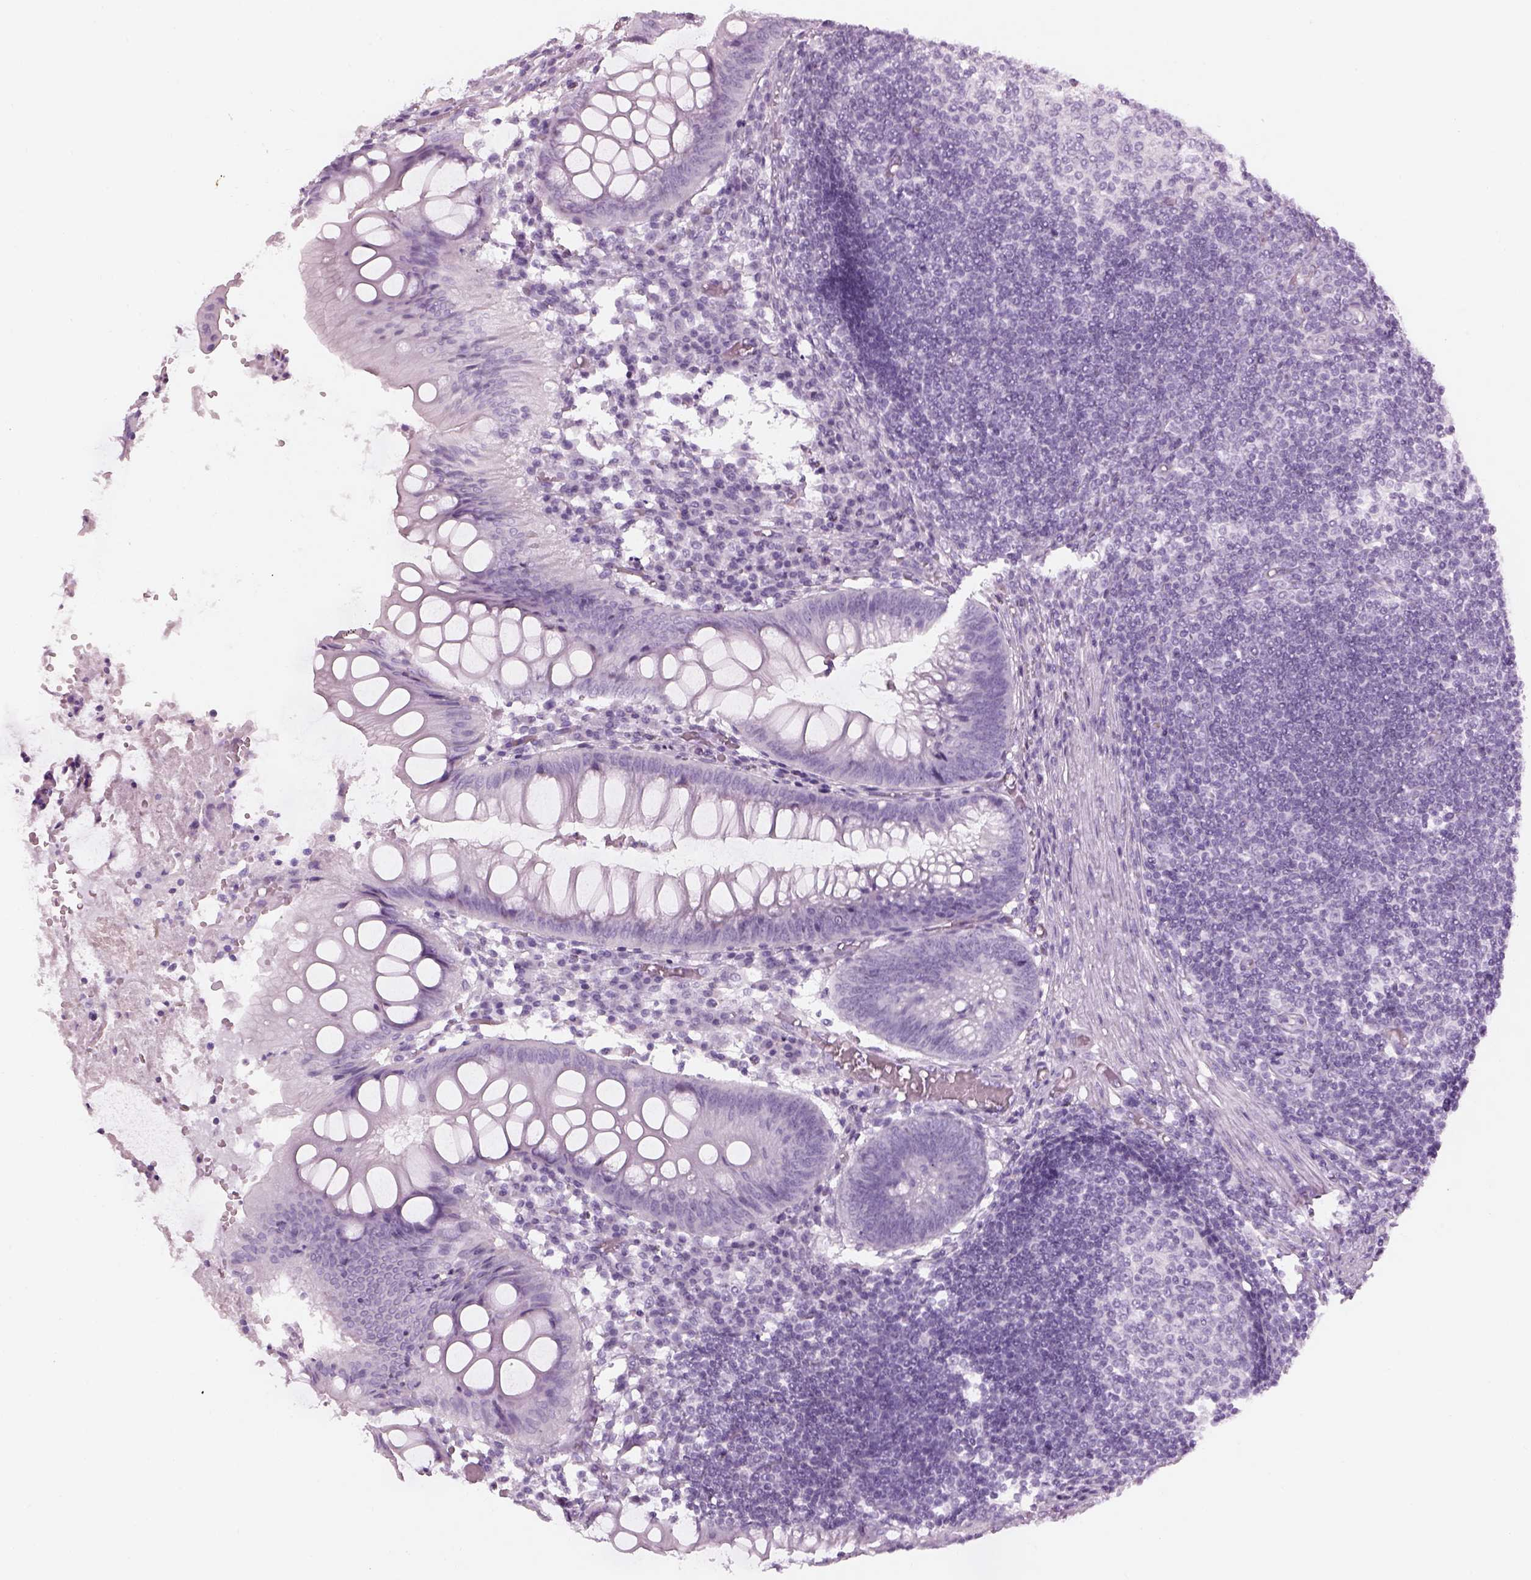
{"staining": {"intensity": "negative", "quantity": "none", "location": "none"}, "tissue": "appendix", "cell_type": "Glandular cells", "image_type": "normal", "snomed": [{"axis": "morphology", "description": "Normal tissue, NOS"}, {"axis": "morphology", "description": "Inflammation, NOS"}, {"axis": "topography", "description": "Appendix"}], "caption": "This is a micrograph of immunohistochemistry staining of benign appendix, which shows no staining in glandular cells.", "gene": "SAG", "patient": {"sex": "male", "age": 16}}